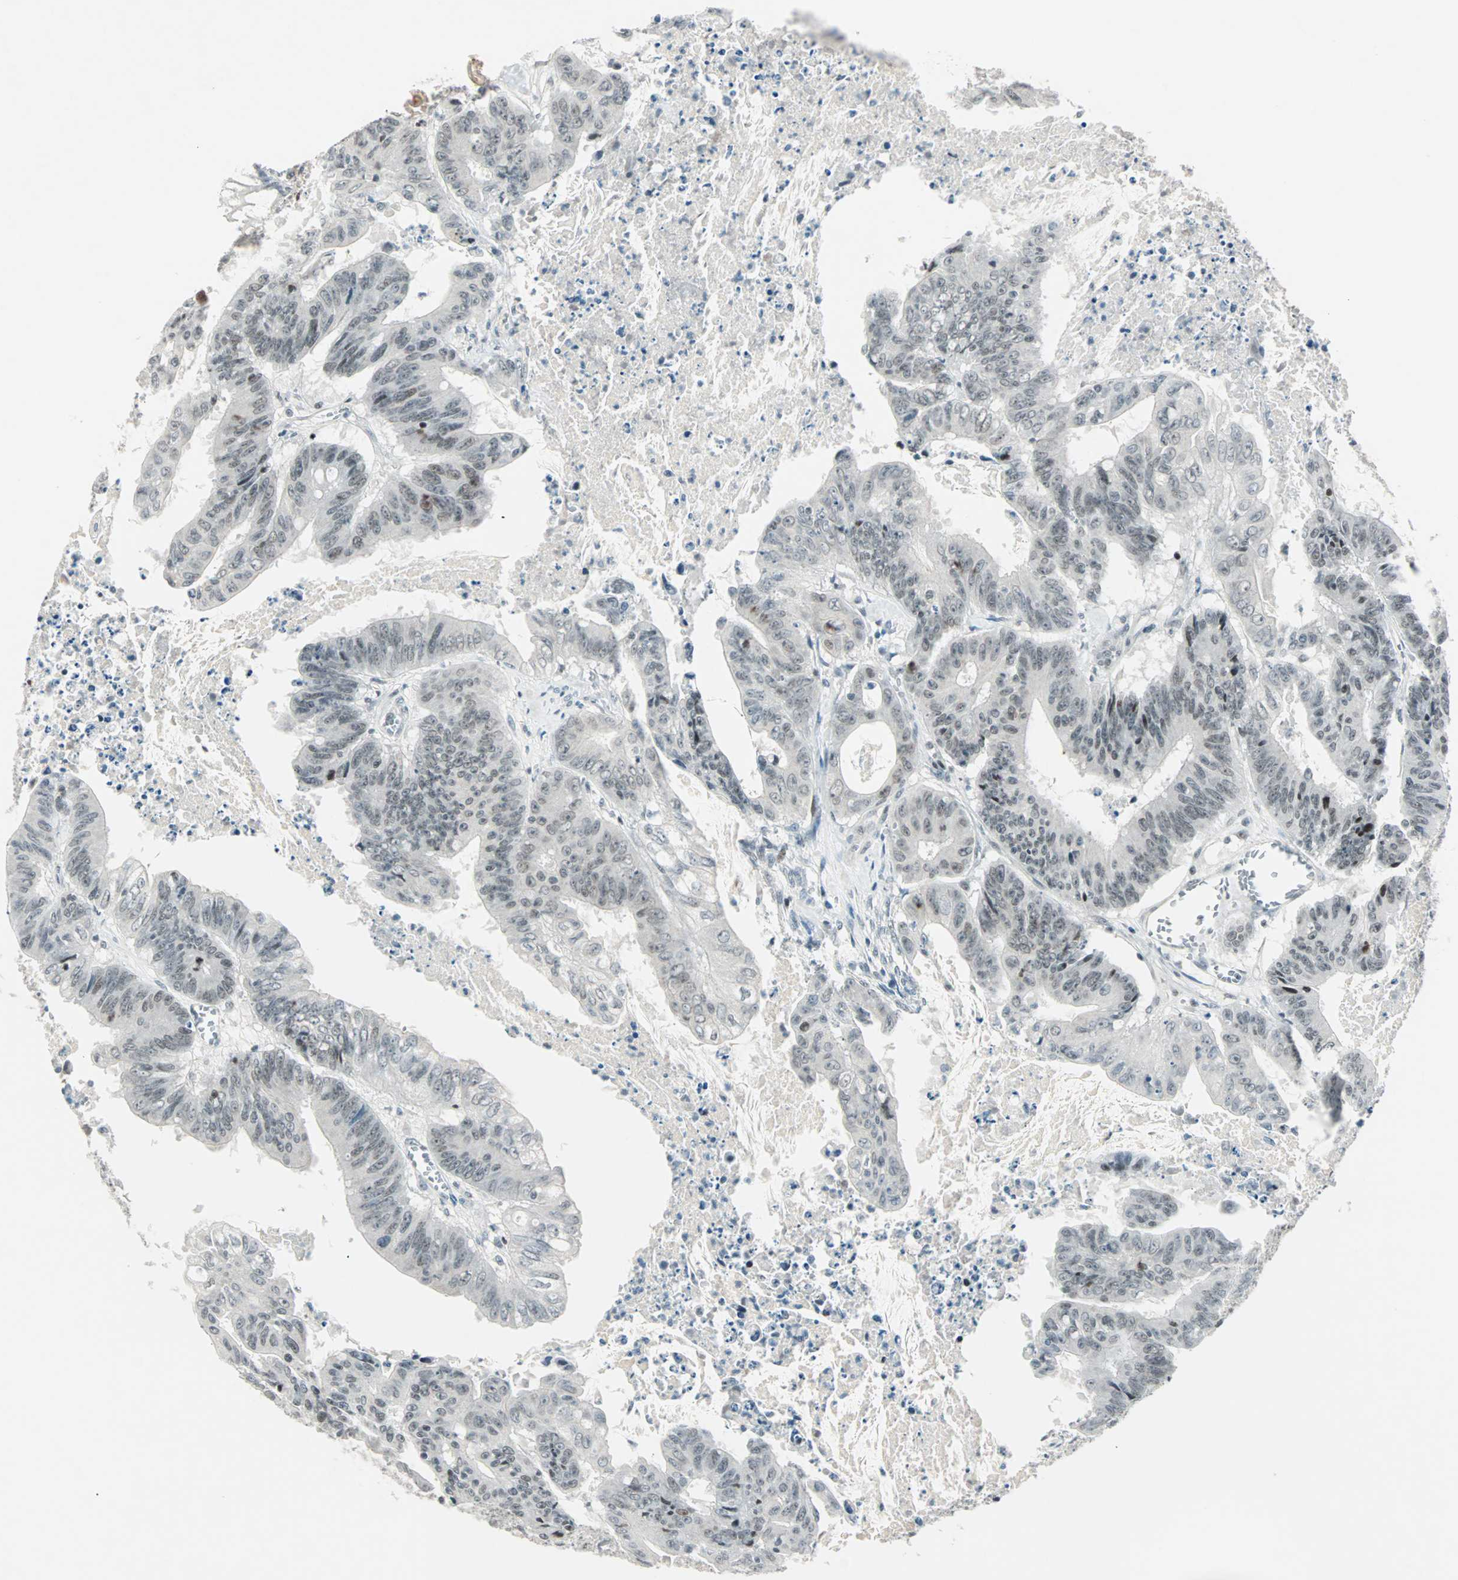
{"staining": {"intensity": "weak", "quantity": "25%-75%", "location": "nuclear"}, "tissue": "colorectal cancer", "cell_type": "Tumor cells", "image_type": "cancer", "snomed": [{"axis": "morphology", "description": "Adenocarcinoma, NOS"}, {"axis": "topography", "description": "Colon"}], "caption": "IHC (DAB (3,3'-diaminobenzidine)) staining of human adenocarcinoma (colorectal) displays weak nuclear protein staining in approximately 25%-75% of tumor cells.", "gene": "SIN3A", "patient": {"sex": "male", "age": 45}}